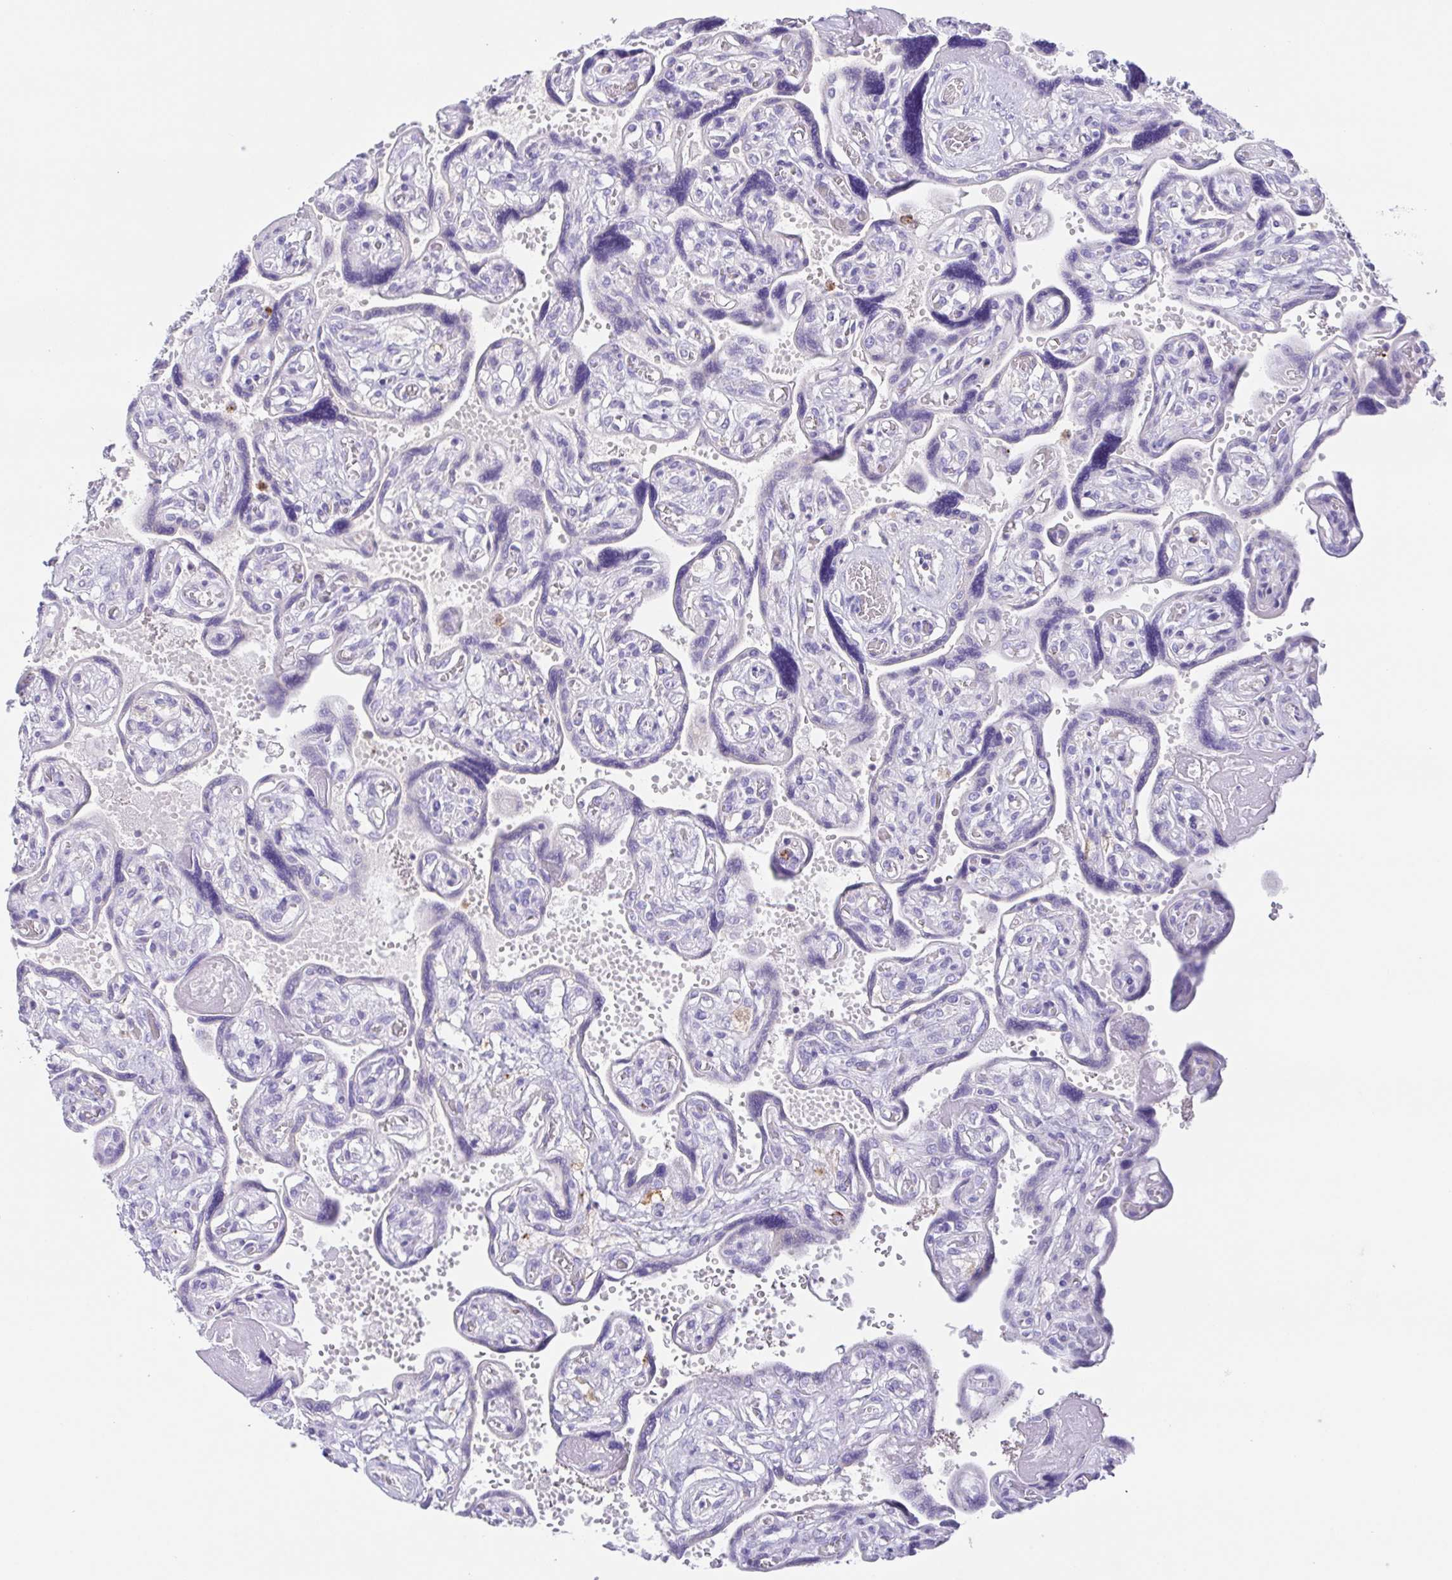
{"staining": {"intensity": "negative", "quantity": "none", "location": "none"}, "tissue": "placenta", "cell_type": "Decidual cells", "image_type": "normal", "snomed": [{"axis": "morphology", "description": "Normal tissue, NOS"}, {"axis": "topography", "description": "Placenta"}], "caption": "A histopathology image of human placenta is negative for staining in decidual cells.", "gene": "ARPP21", "patient": {"sex": "female", "age": 32}}